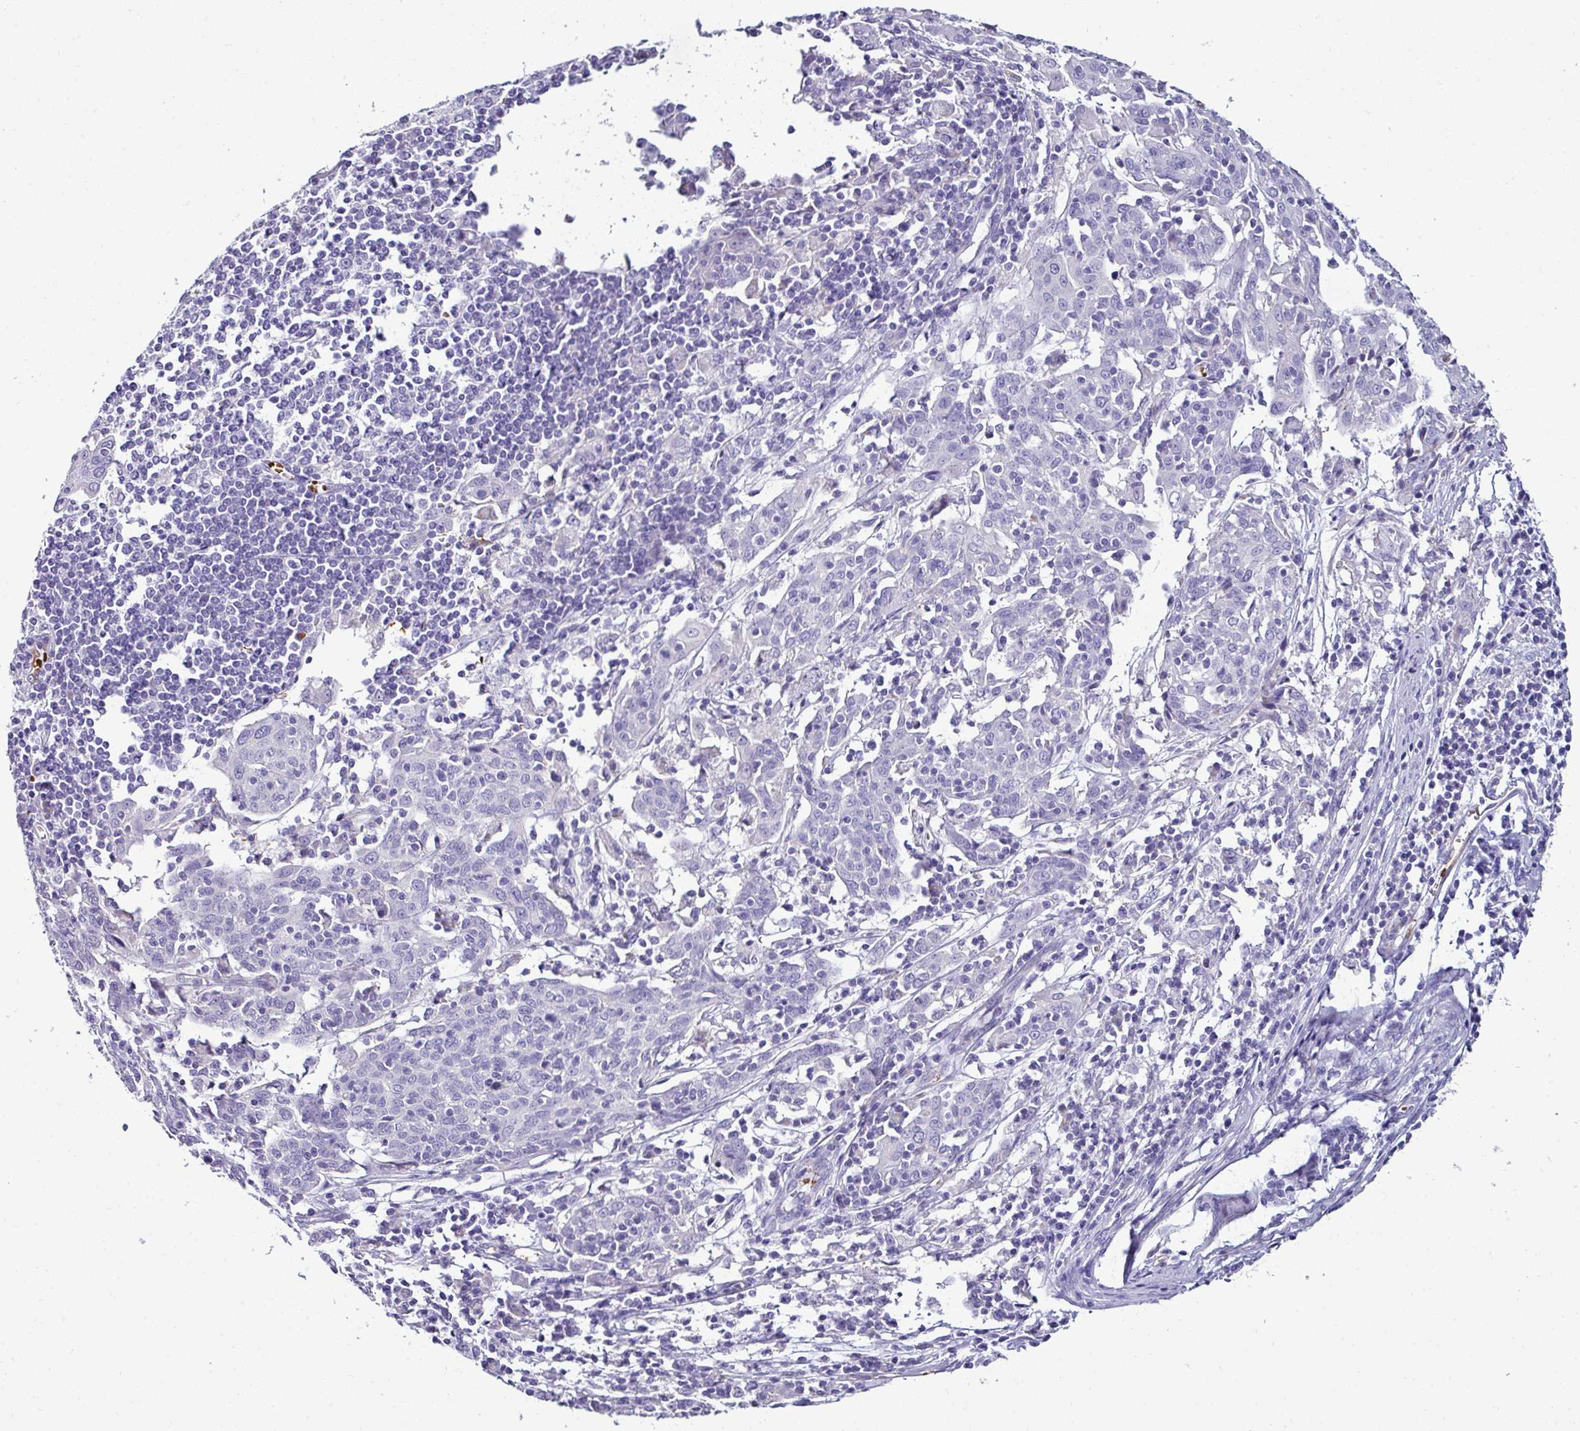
{"staining": {"intensity": "negative", "quantity": "none", "location": "none"}, "tissue": "cervical cancer", "cell_type": "Tumor cells", "image_type": "cancer", "snomed": [{"axis": "morphology", "description": "Squamous cell carcinoma, NOS"}, {"axis": "topography", "description": "Cervix"}], "caption": "An immunohistochemistry micrograph of cervical cancer (squamous cell carcinoma) is shown. There is no staining in tumor cells of cervical cancer (squamous cell carcinoma).", "gene": "NAPSA", "patient": {"sex": "female", "age": 67}}